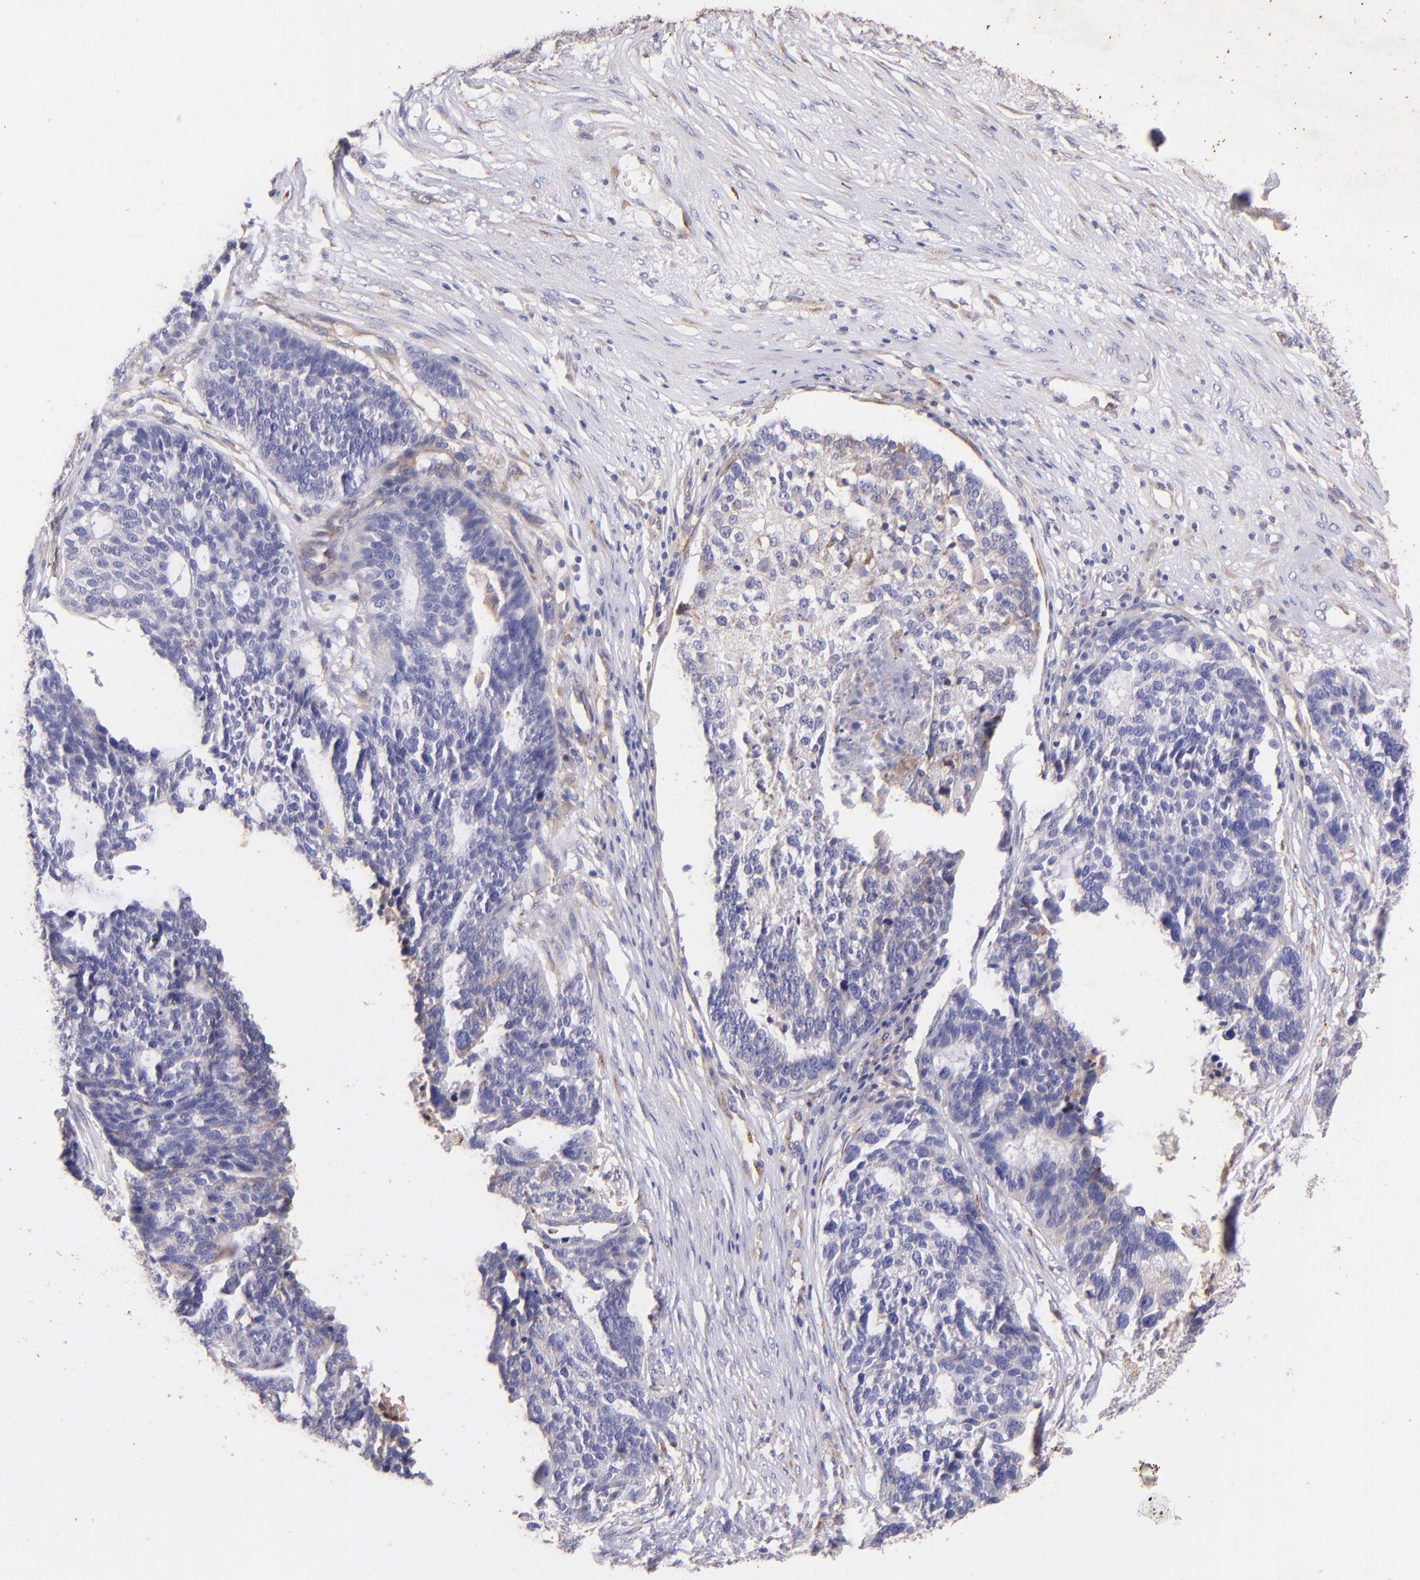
{"staining": {"intensity": "negative", "quantity": "none", "location": "none"}, "tissue": "ovarian cancer", "cell_type": "Tumor cells", "image_type": "cancer", "snomed": [{"axis": "morphology", "description": "Cystadenocarcinoma, serous, NOS"}, {"axis": "topography", "description": "Ovary"}], "caption": "This is an immunohistochemistry (IHC) histopathology image of human ovarian cancer (serous cystadenocarcinoma). There is no expression in tumor cells.", "gene": "RET", "patient": {"sex": "female", "age": 59}}